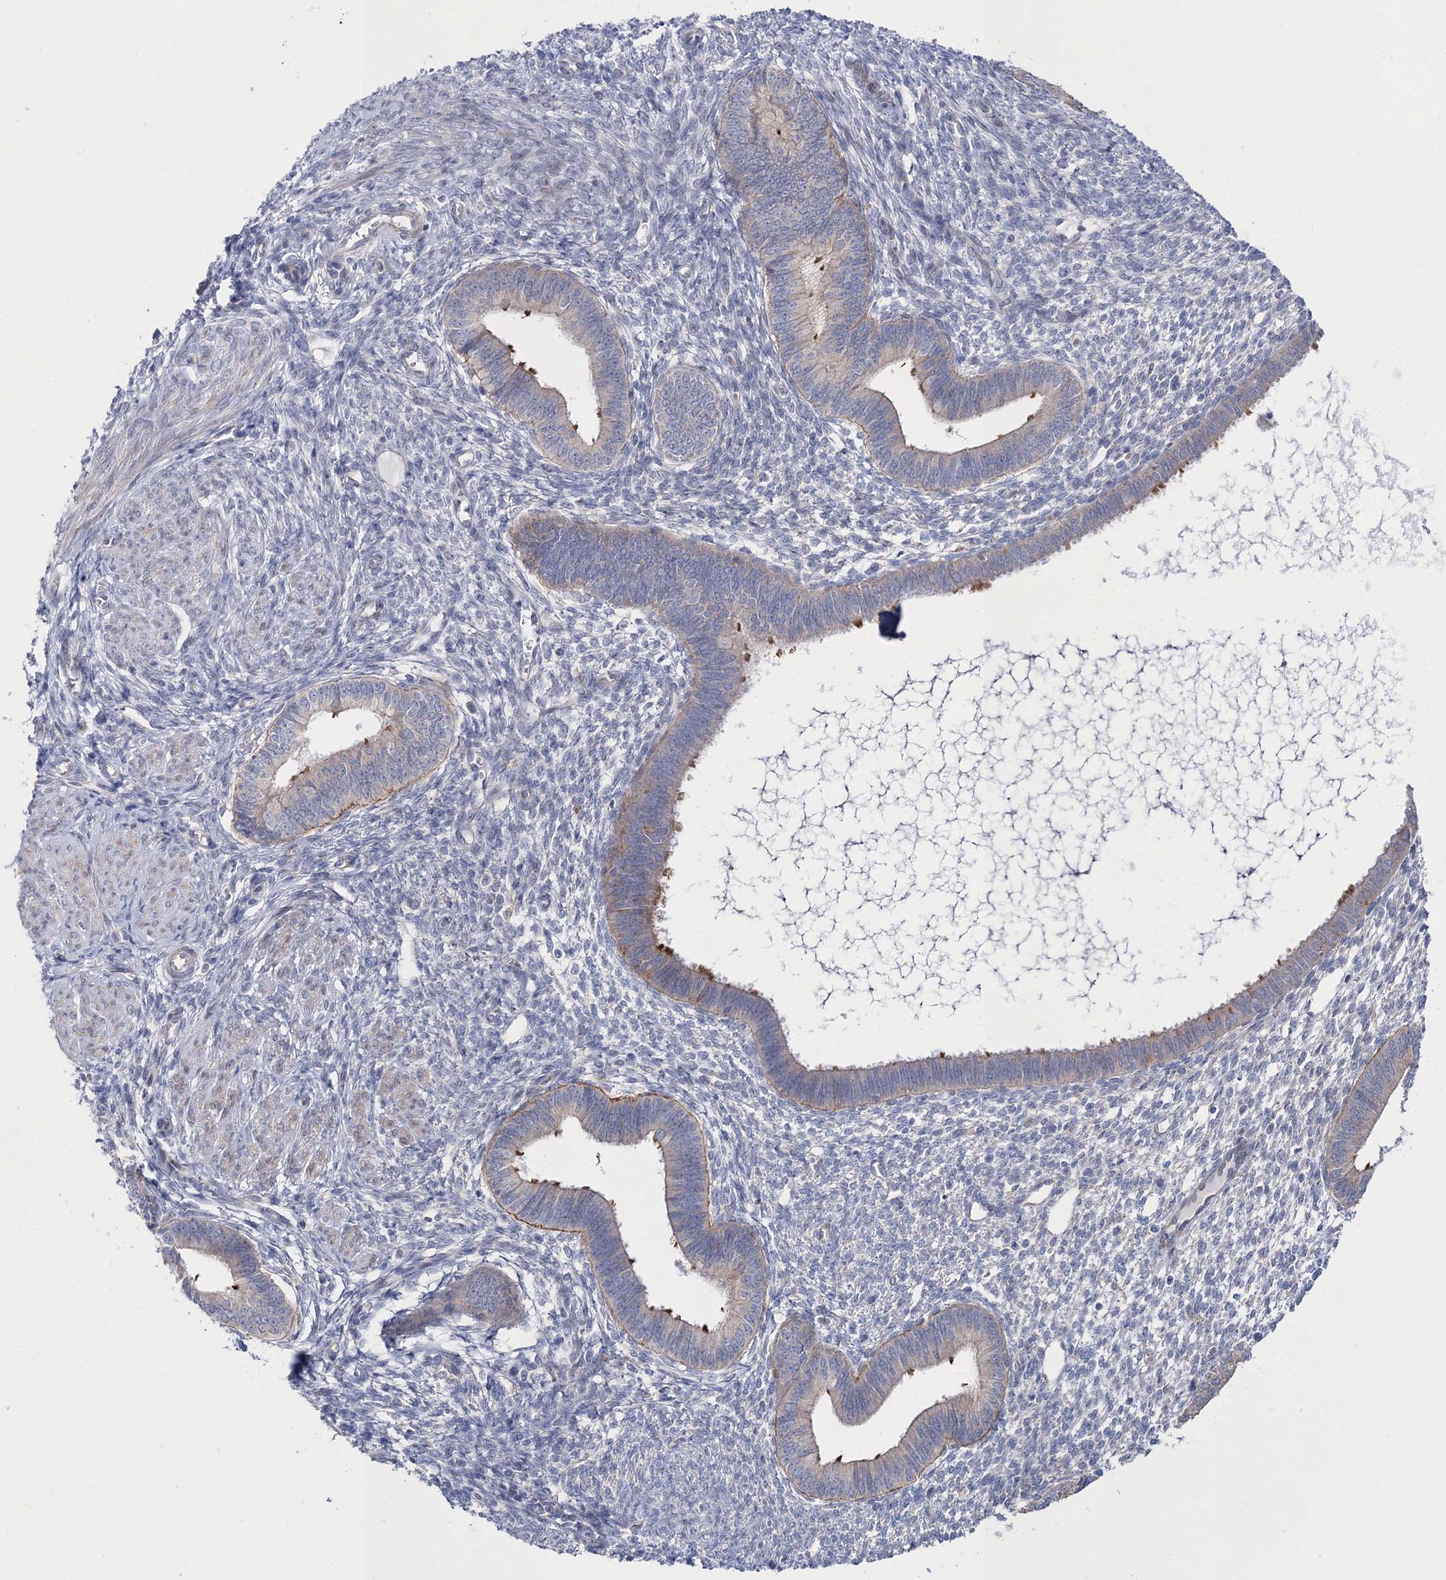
{"staining": {"intensity": "negative", "quantity": "none", "location": "none"}, "tissue": "endometrium", "cell_type": "Cells in endometrial stroma", "image_type": "normal", "snomed": [{"axis": "morphology", "description": "Normal tissue, NOS"}, {"axis": "topography", "description": "Endometrium"}], "caption": "Benign endometrium was stained to show a protein in brown. There is no significant positivity in cells in endometrial stroma.", "gene": "ARHGAP32", "patient": {"sex": "female", "age": 46}}